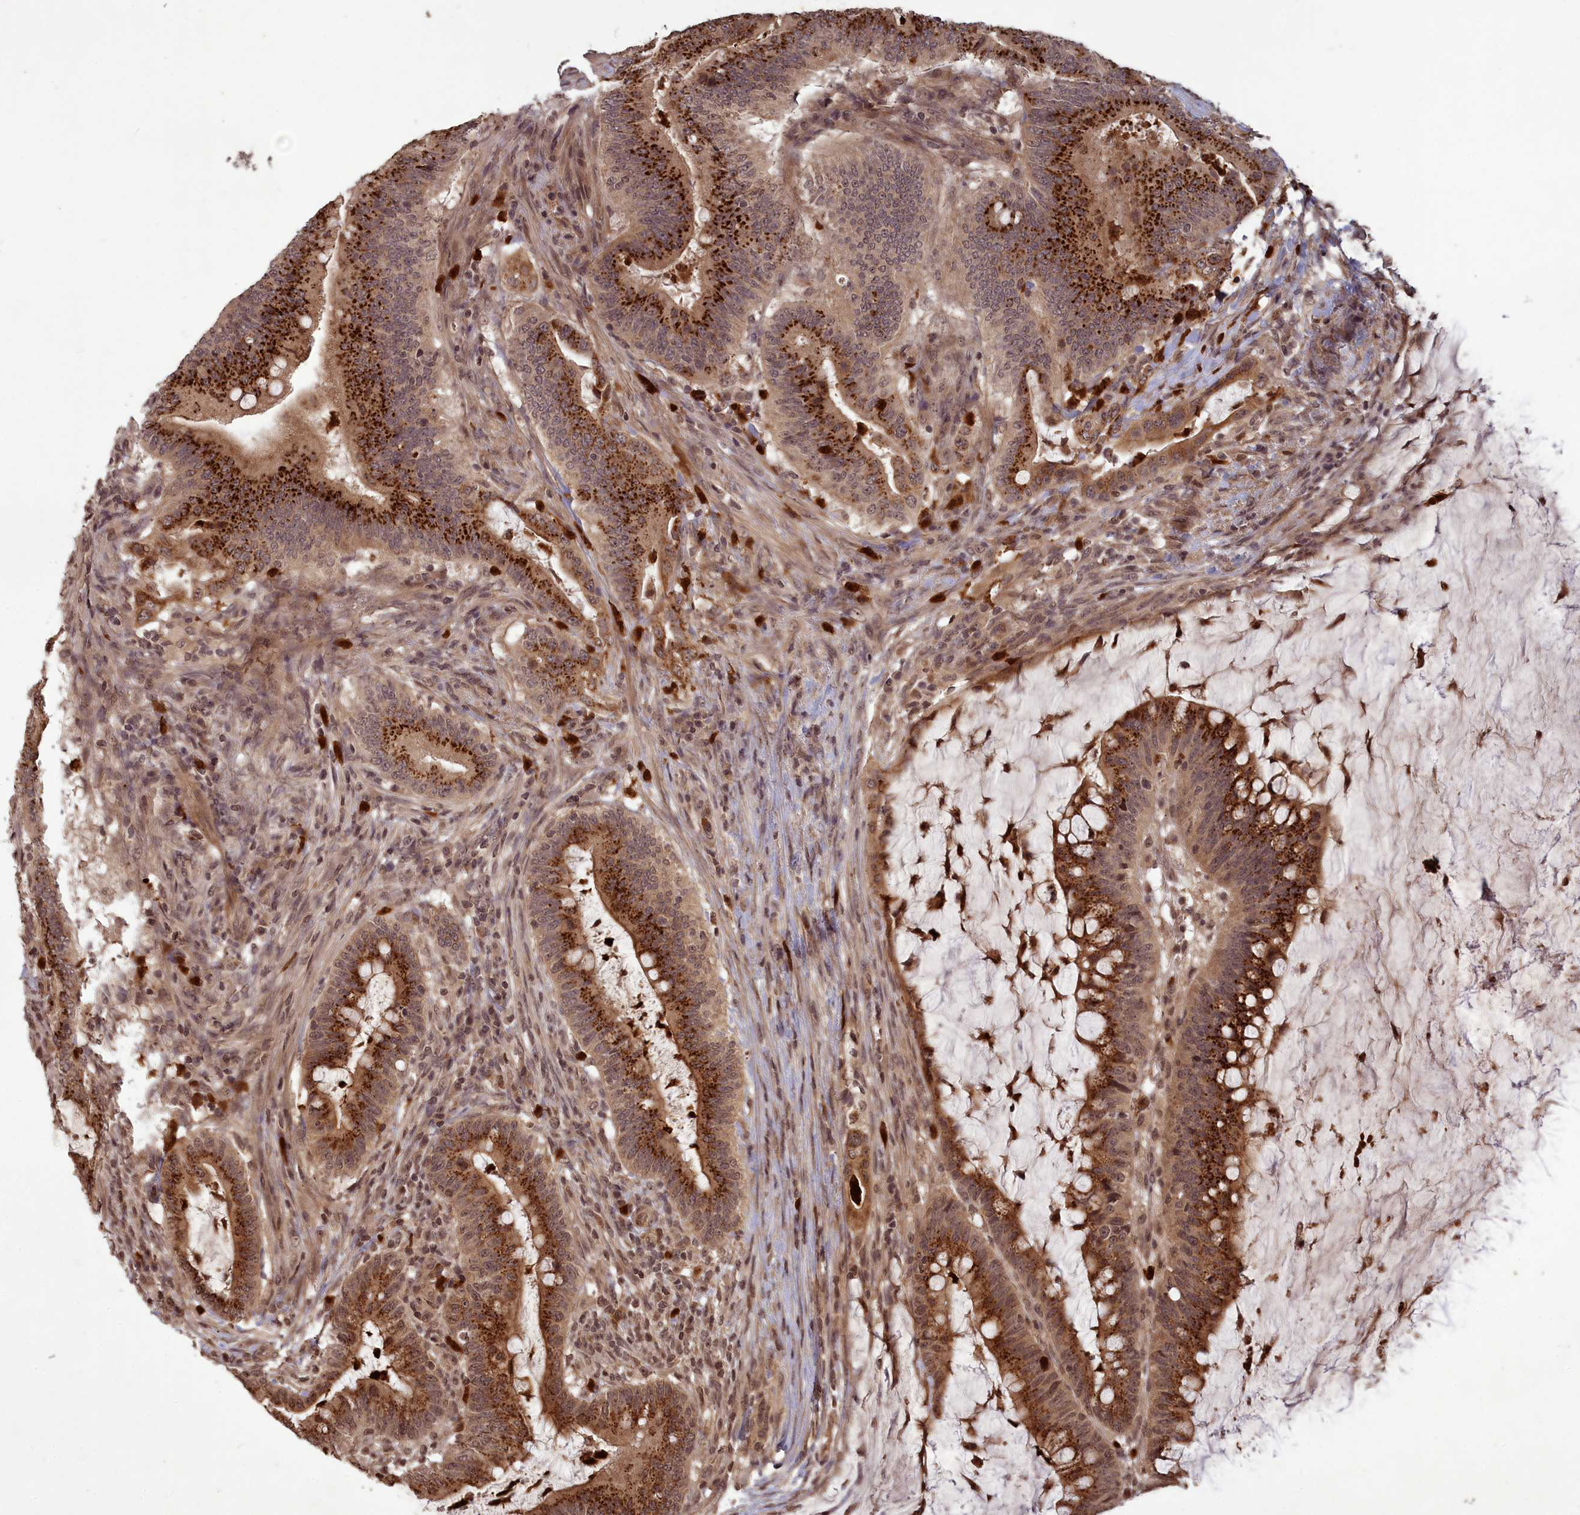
{"staining": {"intensity": "strong", "quantity": ">75%", "location": "cytoplasmic/membranous,nuclear"}, "tissue": "colorectal cancer", "cell_type": "Tumor cells", "image_type": "cancer", "snomed": [{"axis": "morphology", "description": "Adenocarcinoma, NOS"}, {"axis": "topography", "description": "Colon"}], "caption": "Immunohistochemical staining of human colorectal adenocarcinoma reveals high levels of strong cytoplasmic/membranous and nuclear positivity in approximately >75% of tumor cells. (DAB = brown stain, brightfield microscopy at high magnification).", "gene": "SRMS", "patient": {"sex": "female", "age": 66}}